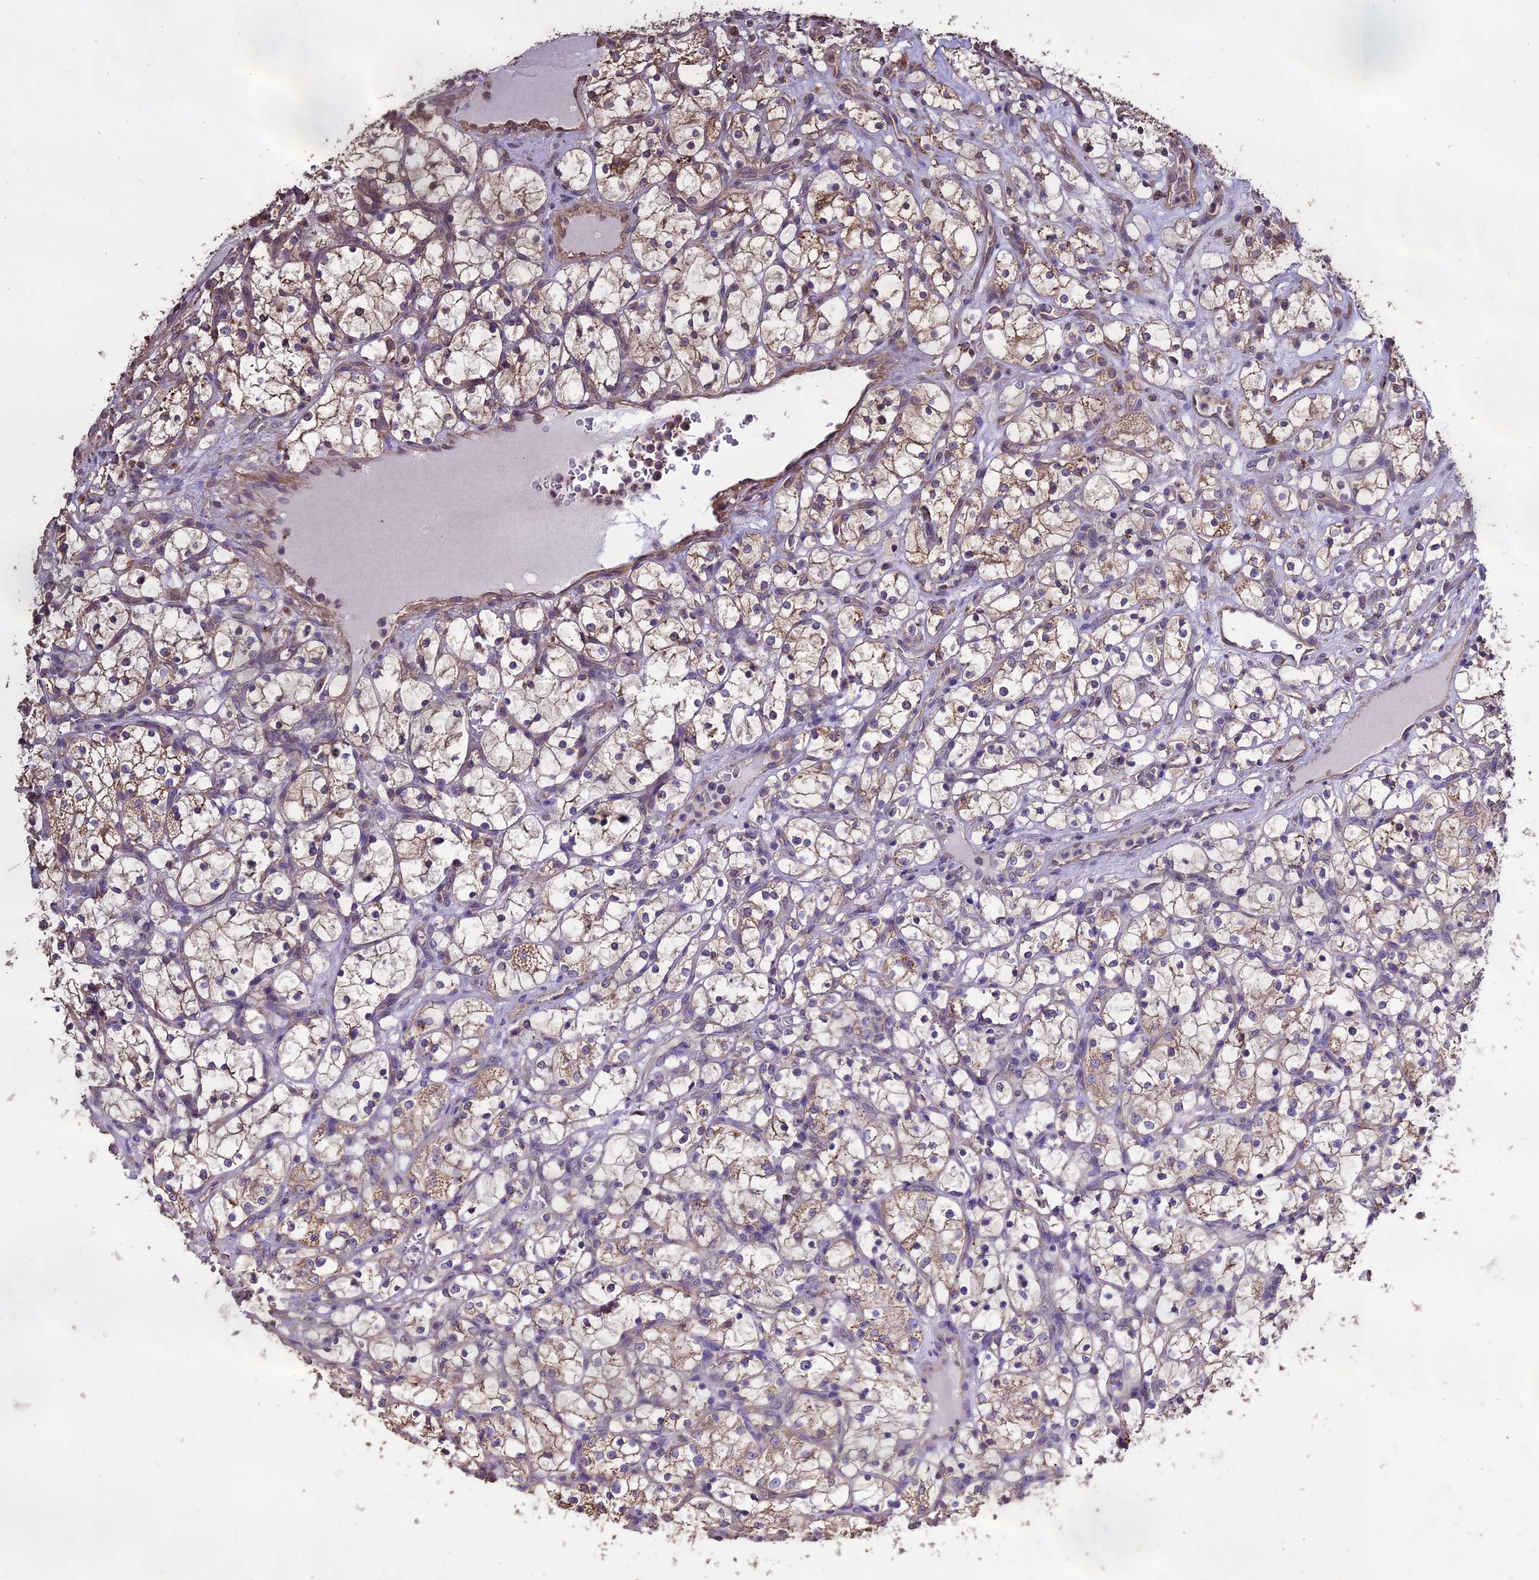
{"staining": {"intensity": "weak", "quantity": "25%-75%", "location": "cytoplasmic/membranous"}, "tissue": "renal cancer", "cell_type": "Tumor cells", "image_type": "cancer", "snomed": [{"axis": "morphology", "description": "Adenocarcinoma, NOS"}, {"axis": "topography", "description": "Kidney"}], "caption": "Immunohistochemical staining of human adenocarcinoma (renal) demonstrates weak cytoplasmic/membranous protein staining in approximately 25%-75% of tumor cells.", "gene": "PGPEP1L", "patient": {"sex": "female", "age": 69}}